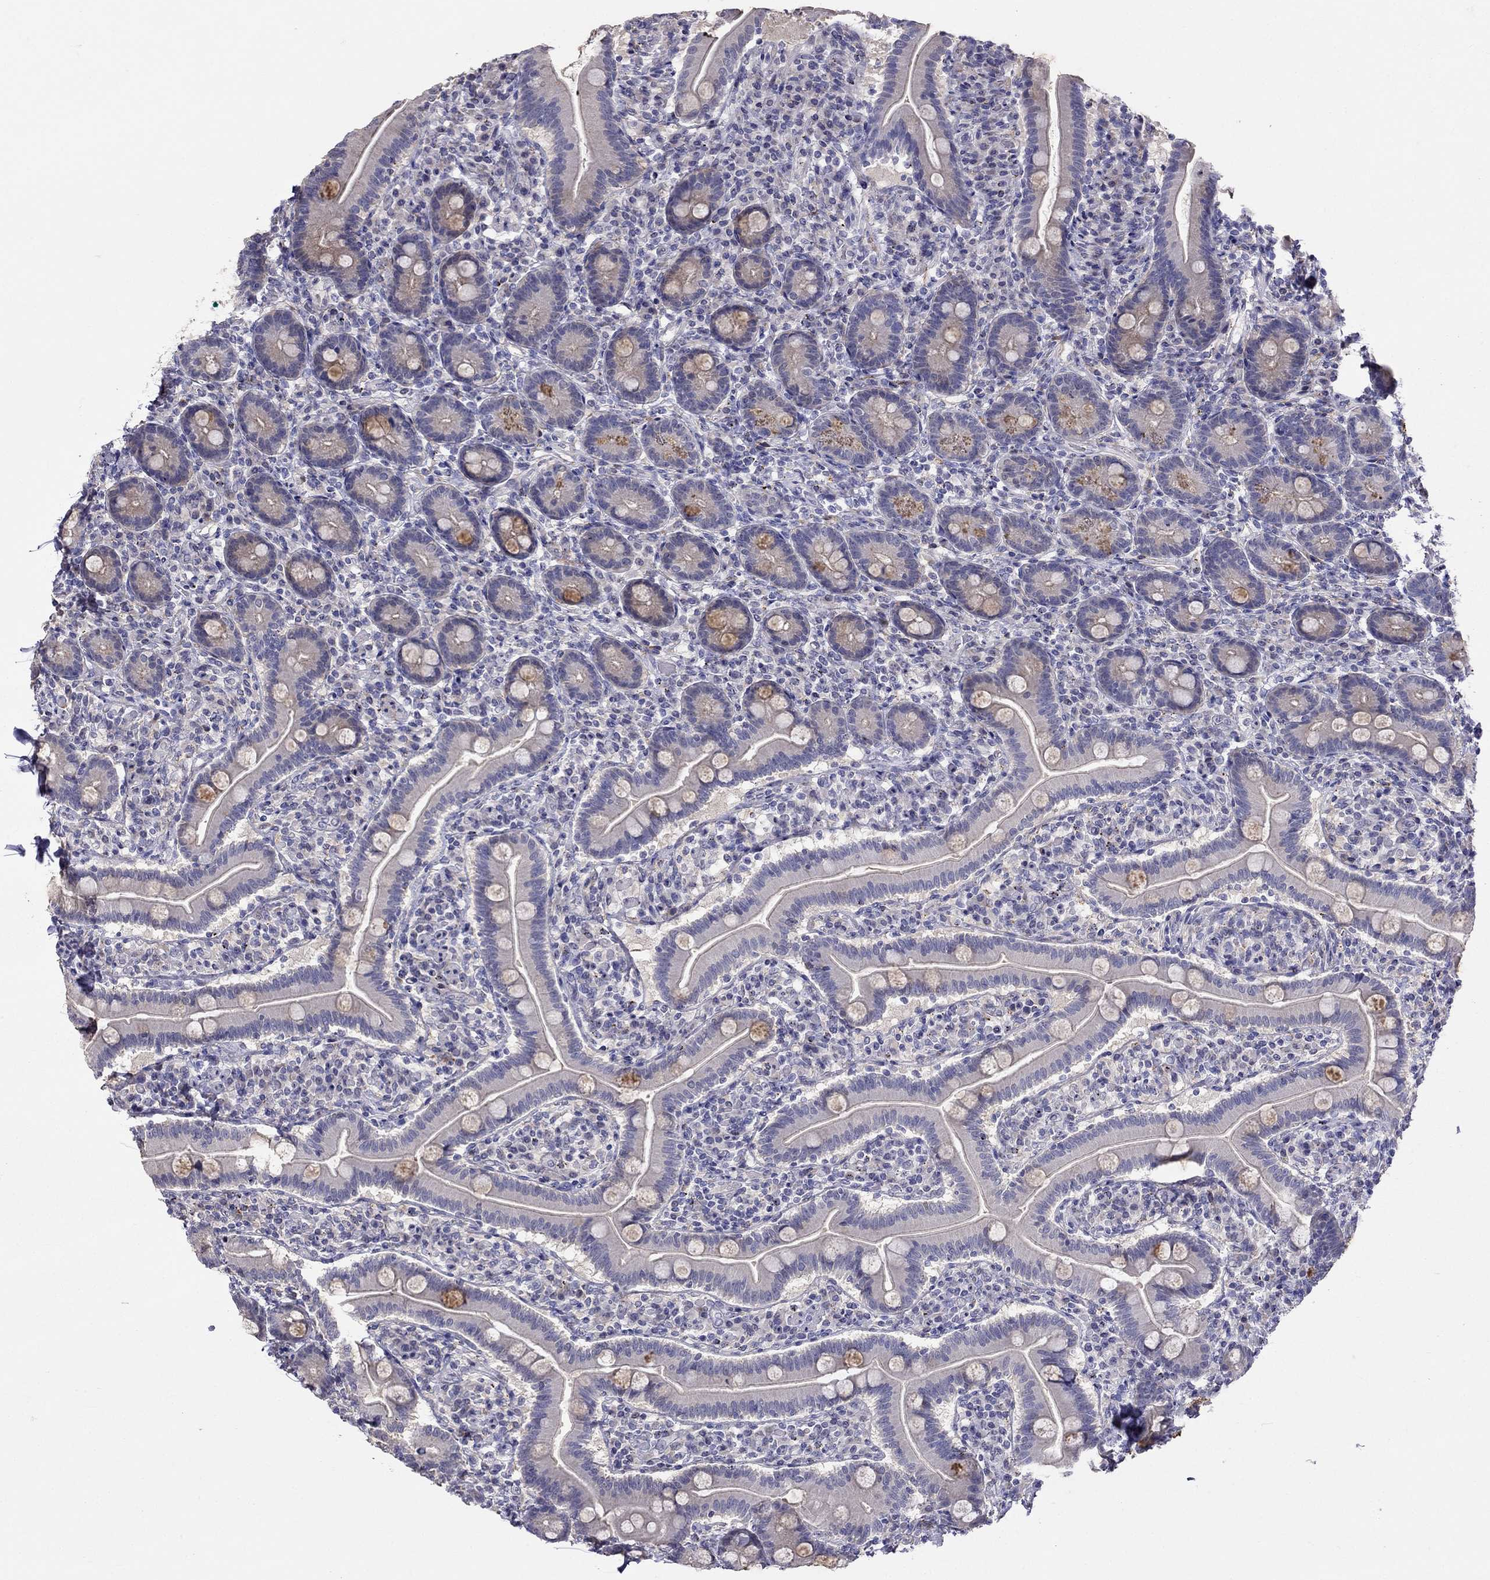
{"staining": {"intensity": "weak", "quantity": "25%-75%", "location": "cytoplasmic/membranous"}, "tissue": "small intestine", "cell_type": "Glandular cells", "image_type": "normal", "snomed": [{"axis": "morphology", "description": "Normal tissue, NOS"}, {"axis": "topography", "description": "Small intestine"}], "caption": "Protein staining displays weak cytoplasmic/membranous positivity in about 25%-75% of glandular cells in unremarkable small intestine. The staining was performed using DAB (3,3'-diaminobenzidine), with brown indicating positive protein expression. Nuclei are stained blue with hematoxylin.", "gene": "MAGEB4", "patient": {"sex": "male", "age": 66}}